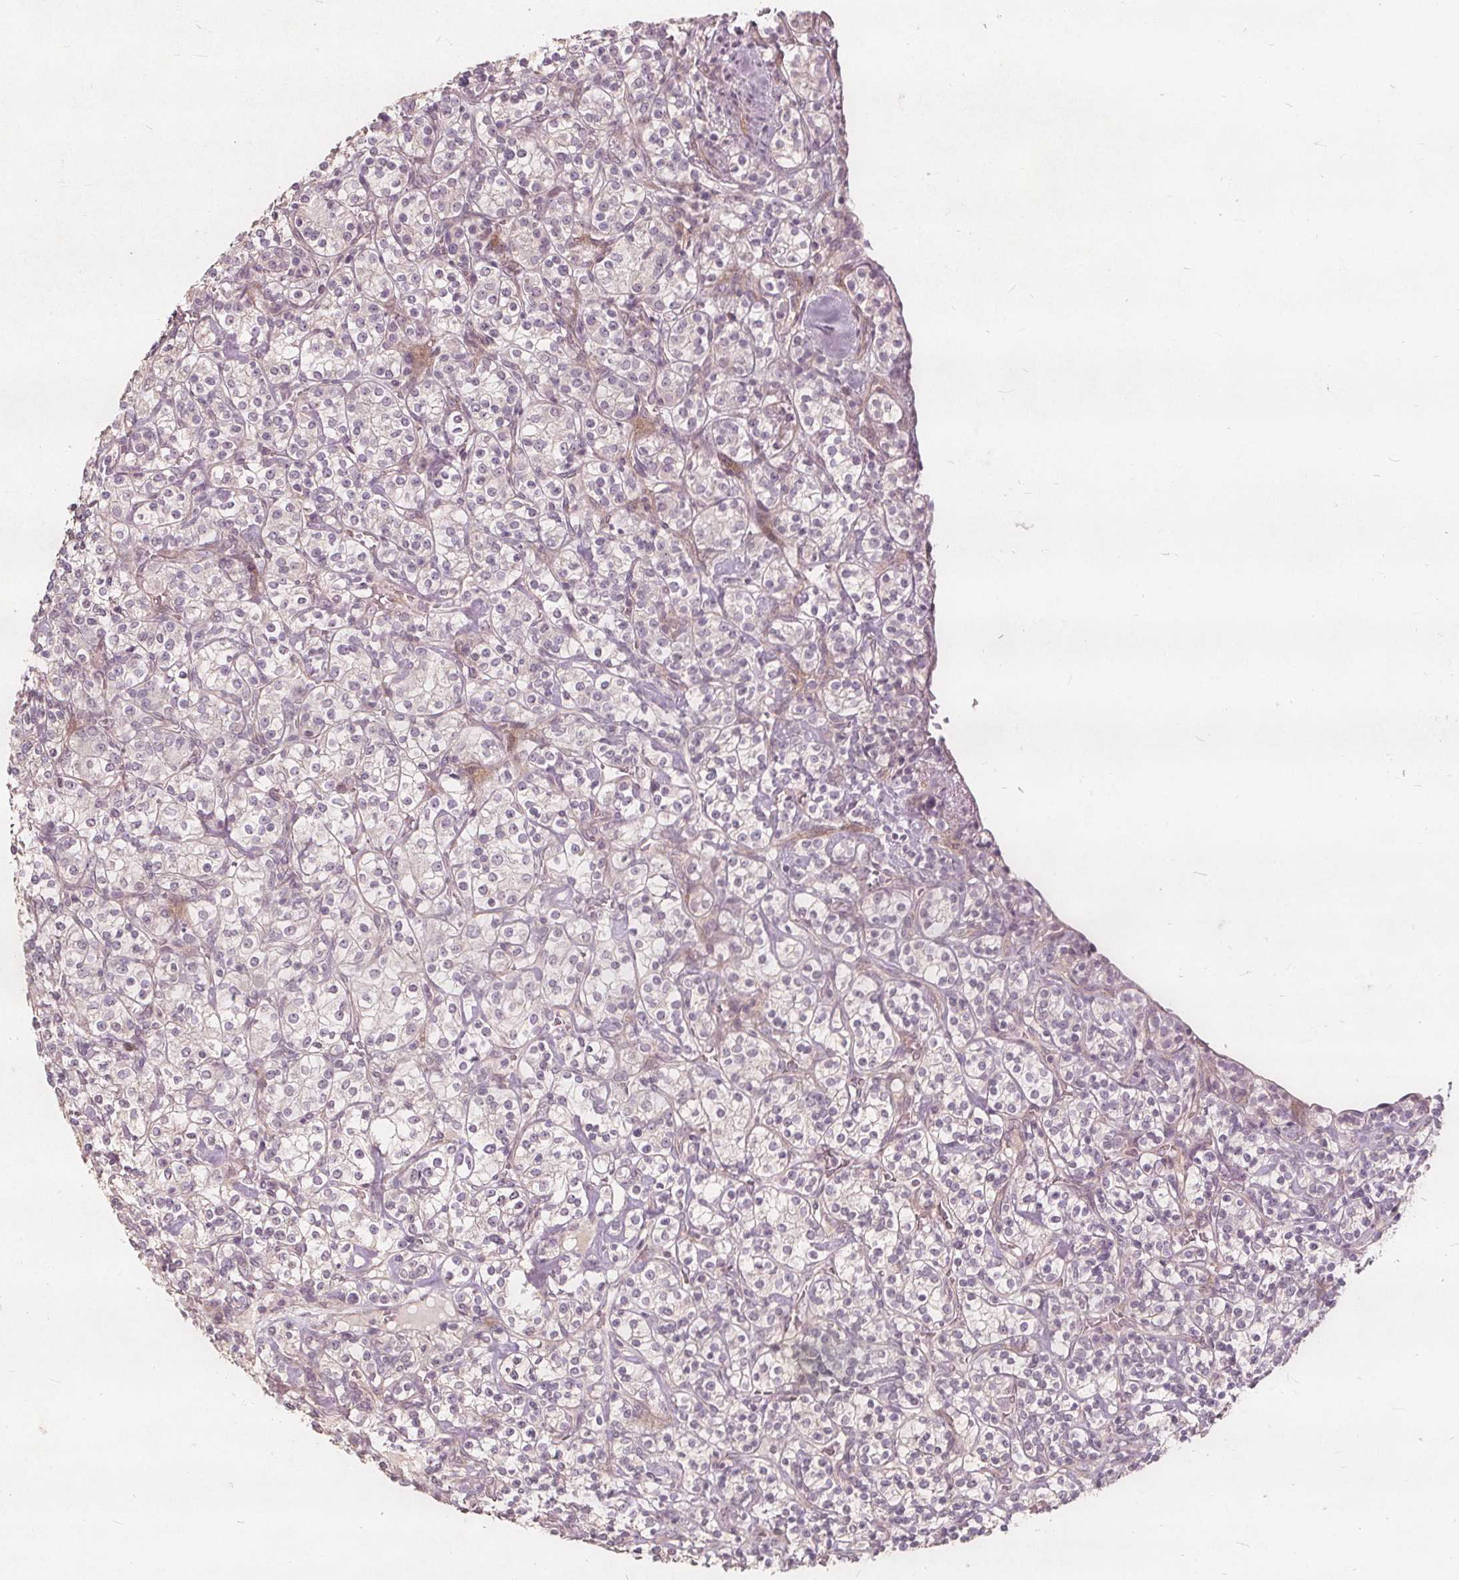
{"staining": {"intensity": "negative", "quantity": "none", "location": "none"}, "tissue": "renal cancer", "cell_type": "Tumor cells", "image_type": "cancer", "snomed": [{"axis": "morphology", "description": "Adenocarcinoma, NOS"}, {"axis": "topography", "description": "Kidney"}], "caption": "Tumor cells show no significant staining in adenocarcinoma (renal). (DAB immunohistochemistry (IHC), high magnification).", "gene": "PTPRT", "patient": {"sex": "male", "age": 77}}